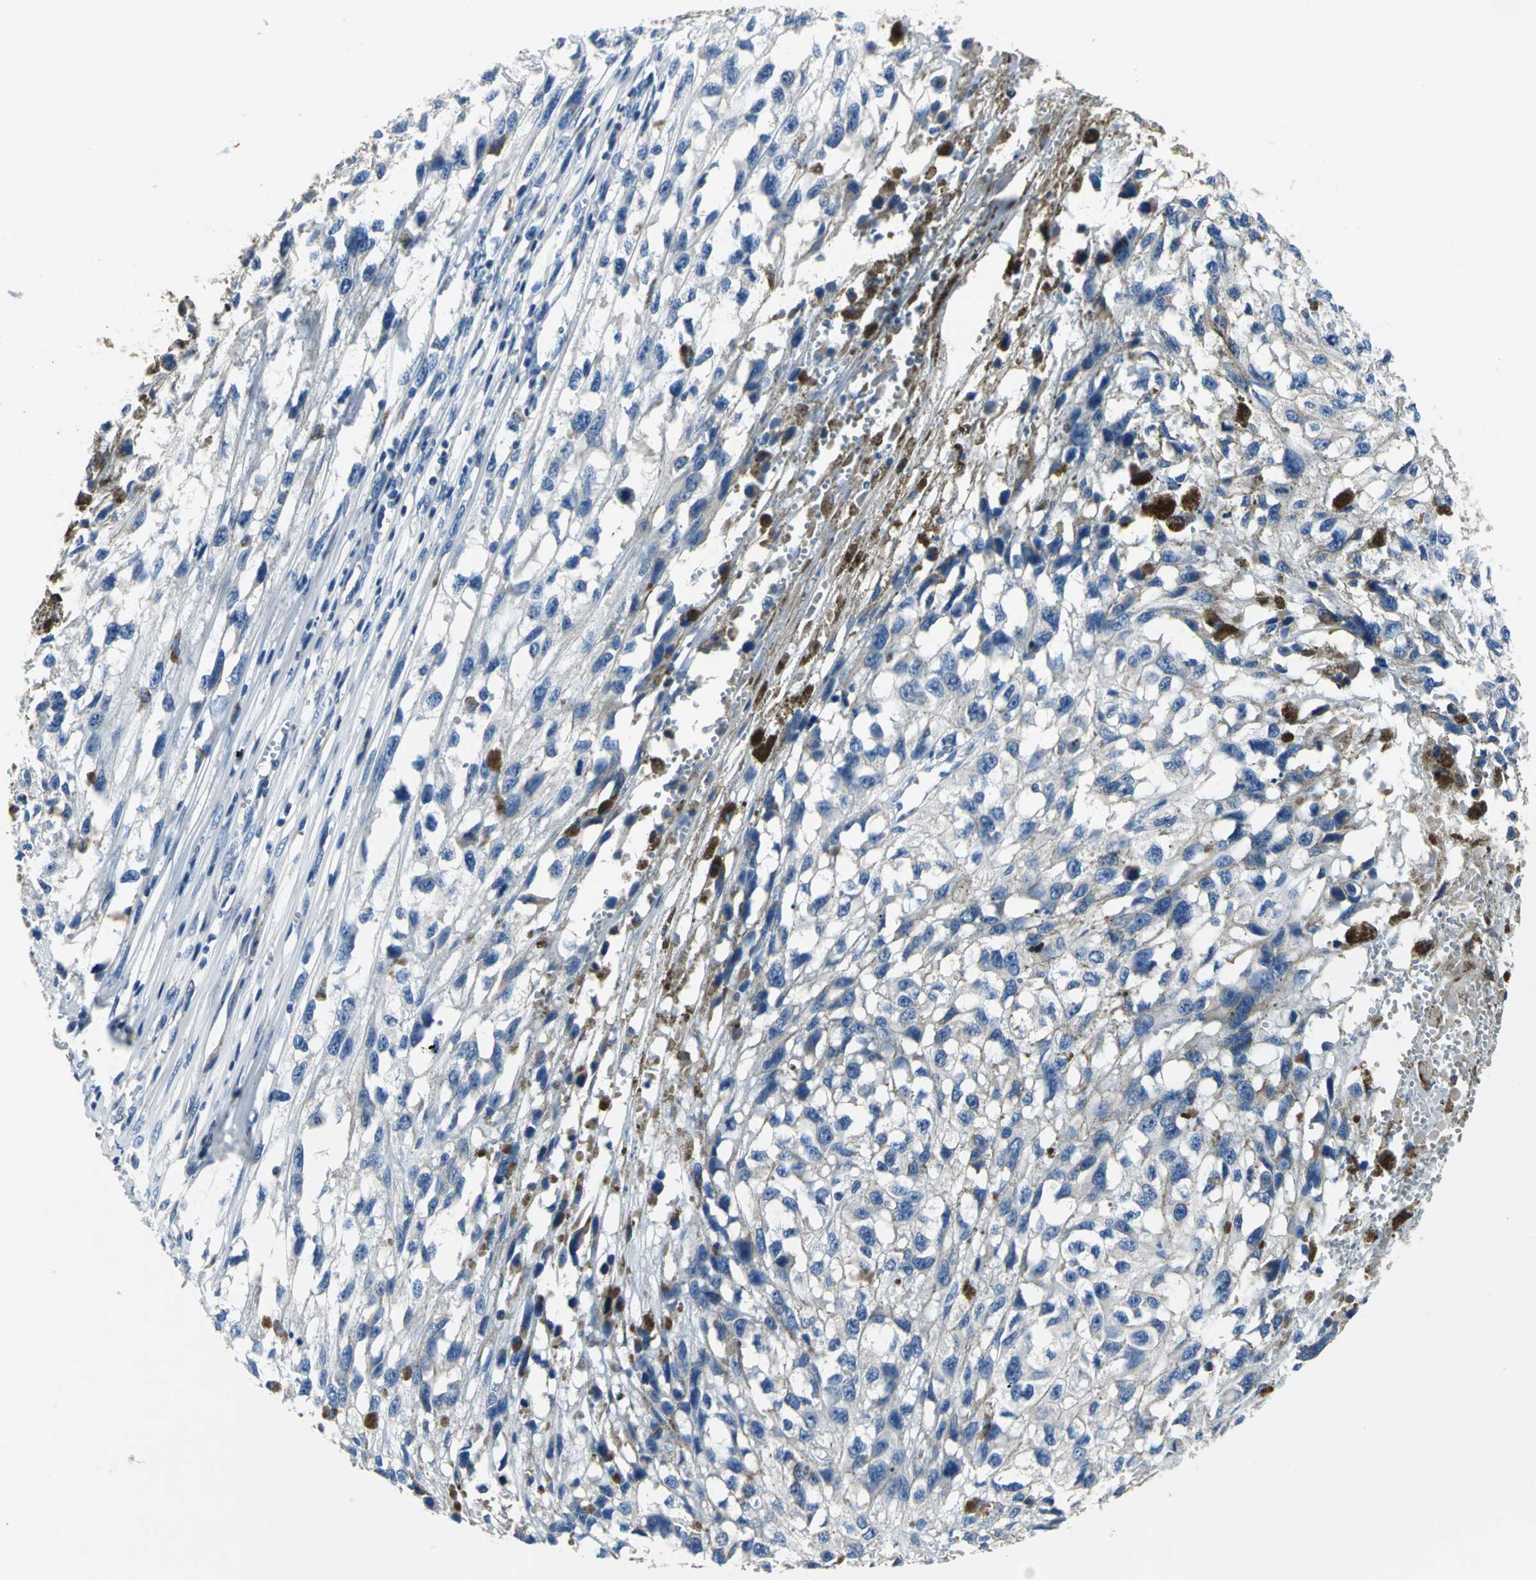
{"staining": {"intensity": "weak", "quantity": "25%-75%", "location": "cytoplasmic/membranous"}, "tissue": "melanoma", "cell_type": "Tumor cells", "image_type": "cancer", "snomed": [{"axis": "morphology", "description": "Malignant melanoma, Metastatic site"}, {"axis": "topography", "description": "Lymph node"}], "caption": "Protein staining of malignant melanoma (metastatic site) tissue demonstrates weak cytoplasmic/membranous positivity in approximately 25%-75% of tumor cells. The staining is performed using DAB (3,3'-diaminobenzidine) brown chromogen to label protein expression. The nuclei are counter-stained blue using hematoxylin.", "gene": "IFI6", "patient": {"sex": "male", "age": 59}}